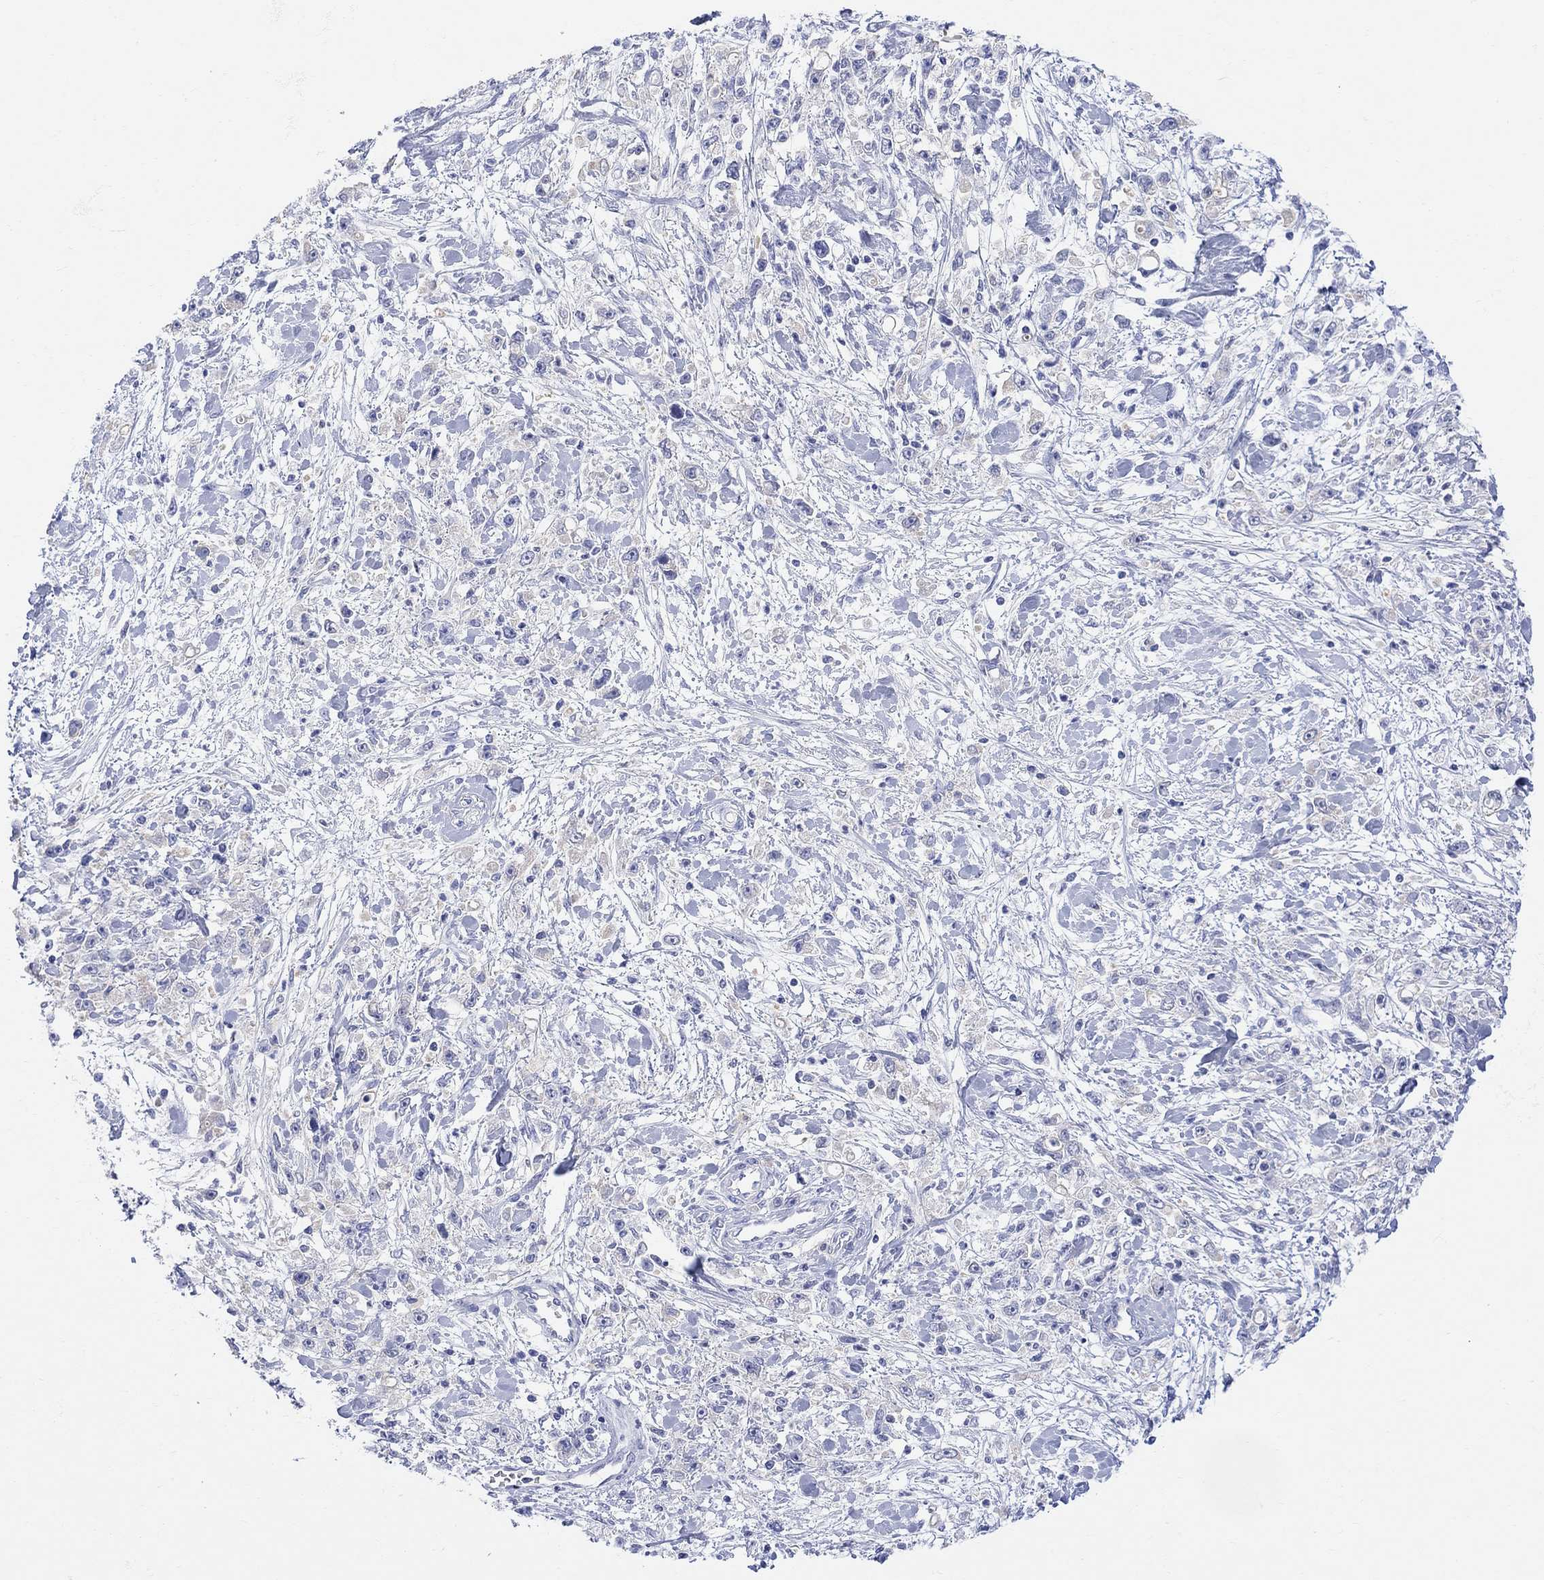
{"staining": {"intensity": "negative", "quantity": "none", "location": "none"}, "tissue": "stomach cancer", "cell_type": "Tumor cells", "image_type": "cancer", "snomed": [{"axis": "morphology", "description": "Adenocarcinoma, NOS"}, {"axis": "topography", "description": "Stomach"}], "caption": "Tumor cells show no significant staining in stomach adenocarcinoma.", "gene": "TYR", "patient": {"sex": "female", "age": 59}}